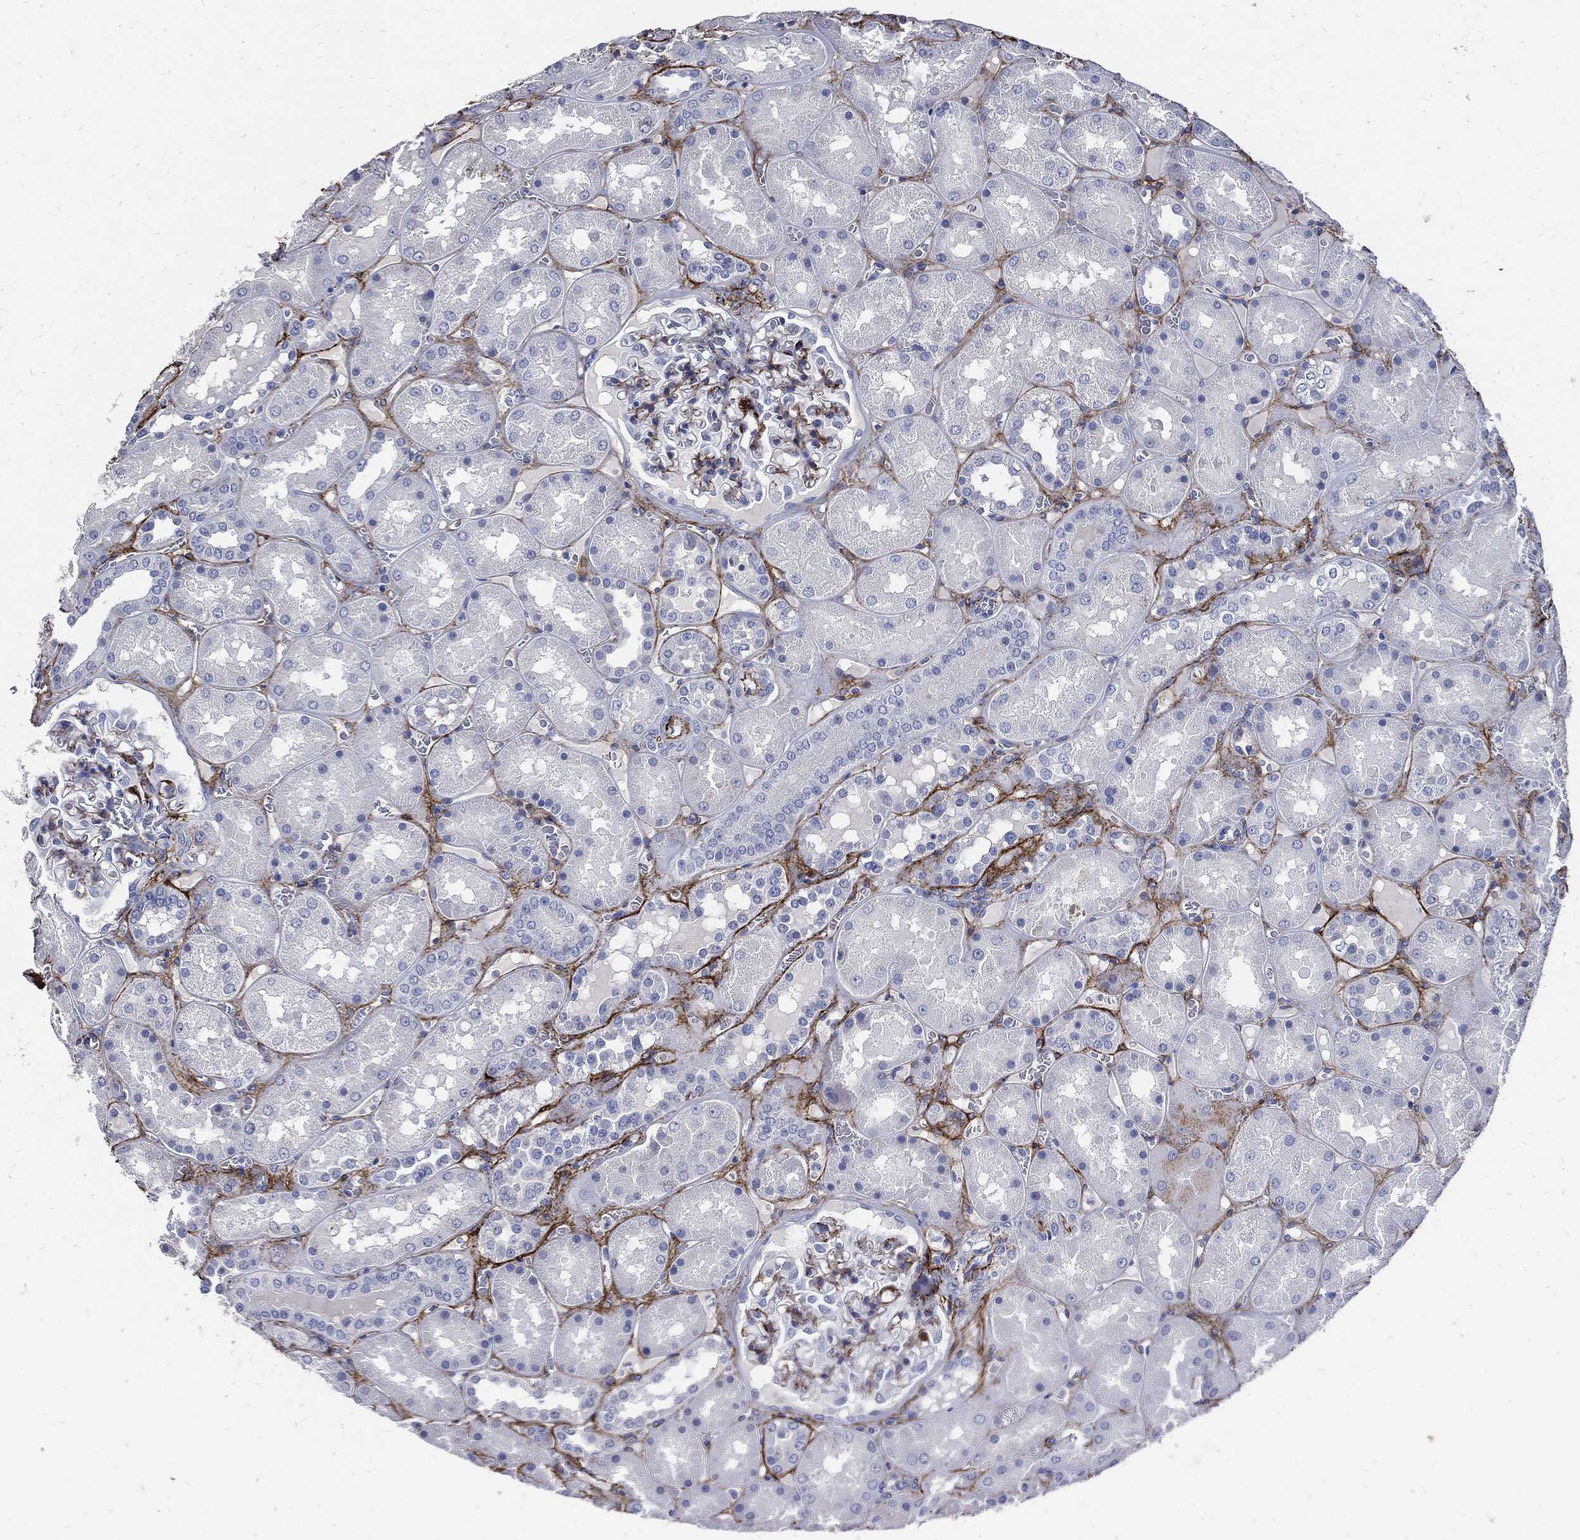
{"staining": {"intensity": "negative", "quantity": "none", "location": "none"}, "tissue": "kidney", "cell_type": "Cells in glomeruli", "image_type": "normal", "snomed": [{"axis": "morphology", "description": "Normal tissue, NOS"}, {"axis": "topography", "description": "Kidney"}], "caption": "This image is of unremarkable kidney stained with IHC to label a protein in brown with the nuclei are counter-stained blue. There is no expression in cells in glomeruli. (DAB (3,3'-diaminobenzidine) IHC with hematoxylin counter stain).", "gene": "FBN1", "patient": {"sex": "male", "age": 73}}